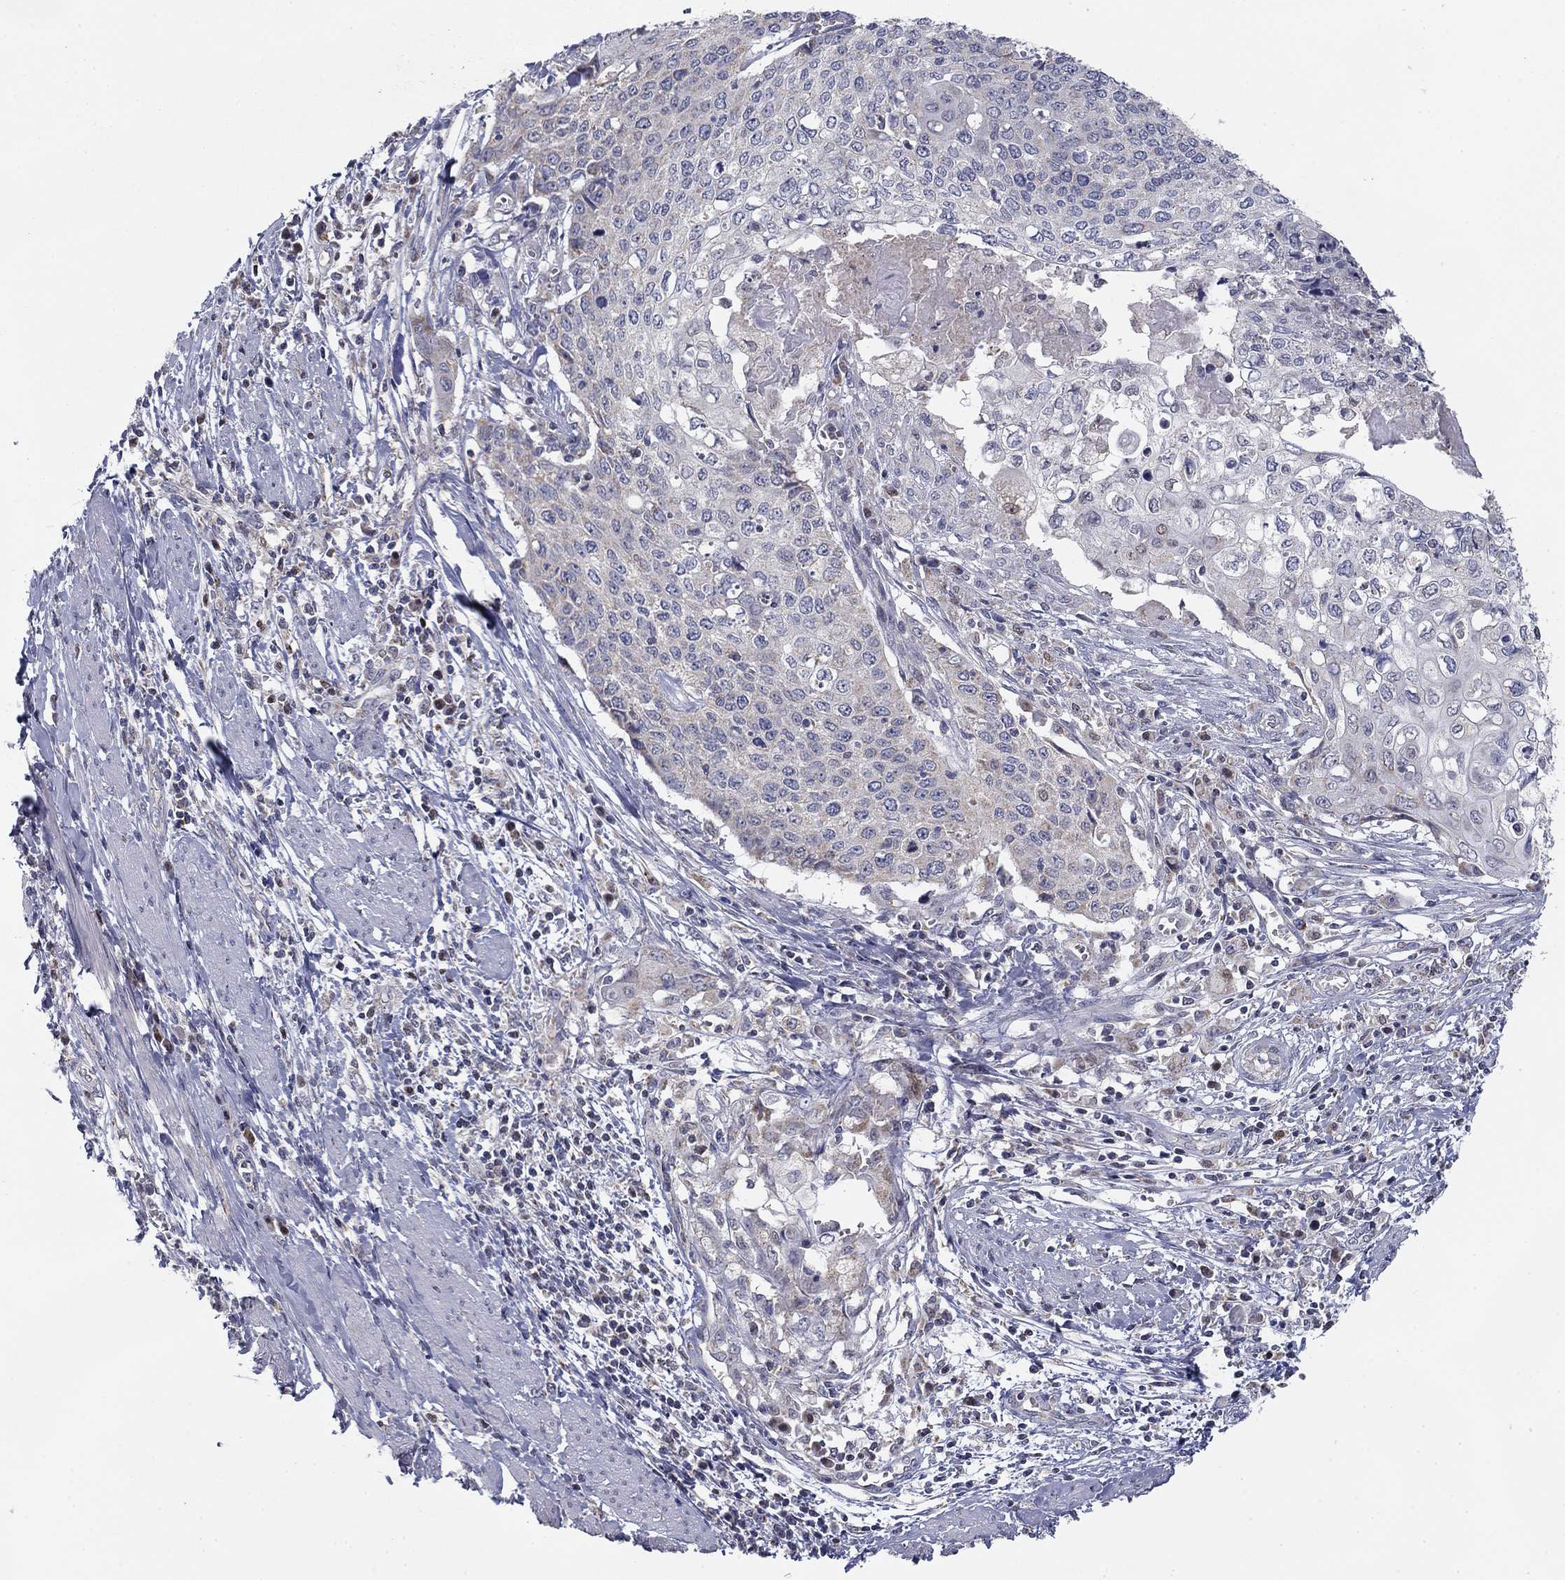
{"staining": {"intensity": "negative", "quantity": "none", "location": "none"}, "tissue": "cervical cancer", "cell_type": "Tumor cells", "image_type": "cancer", "snomed": [{"axis": "morphology", "description": "Squamous cell carcinoma, NOS"}, {"axis": "topography", "description": "Cervix"}], "caption": "Tumor cells are negative for protein expression in human cervical cancer (squamous cell carcinoma).", "gene": "SLC2A9", "patient": {"sex": "female", "age": 39}}